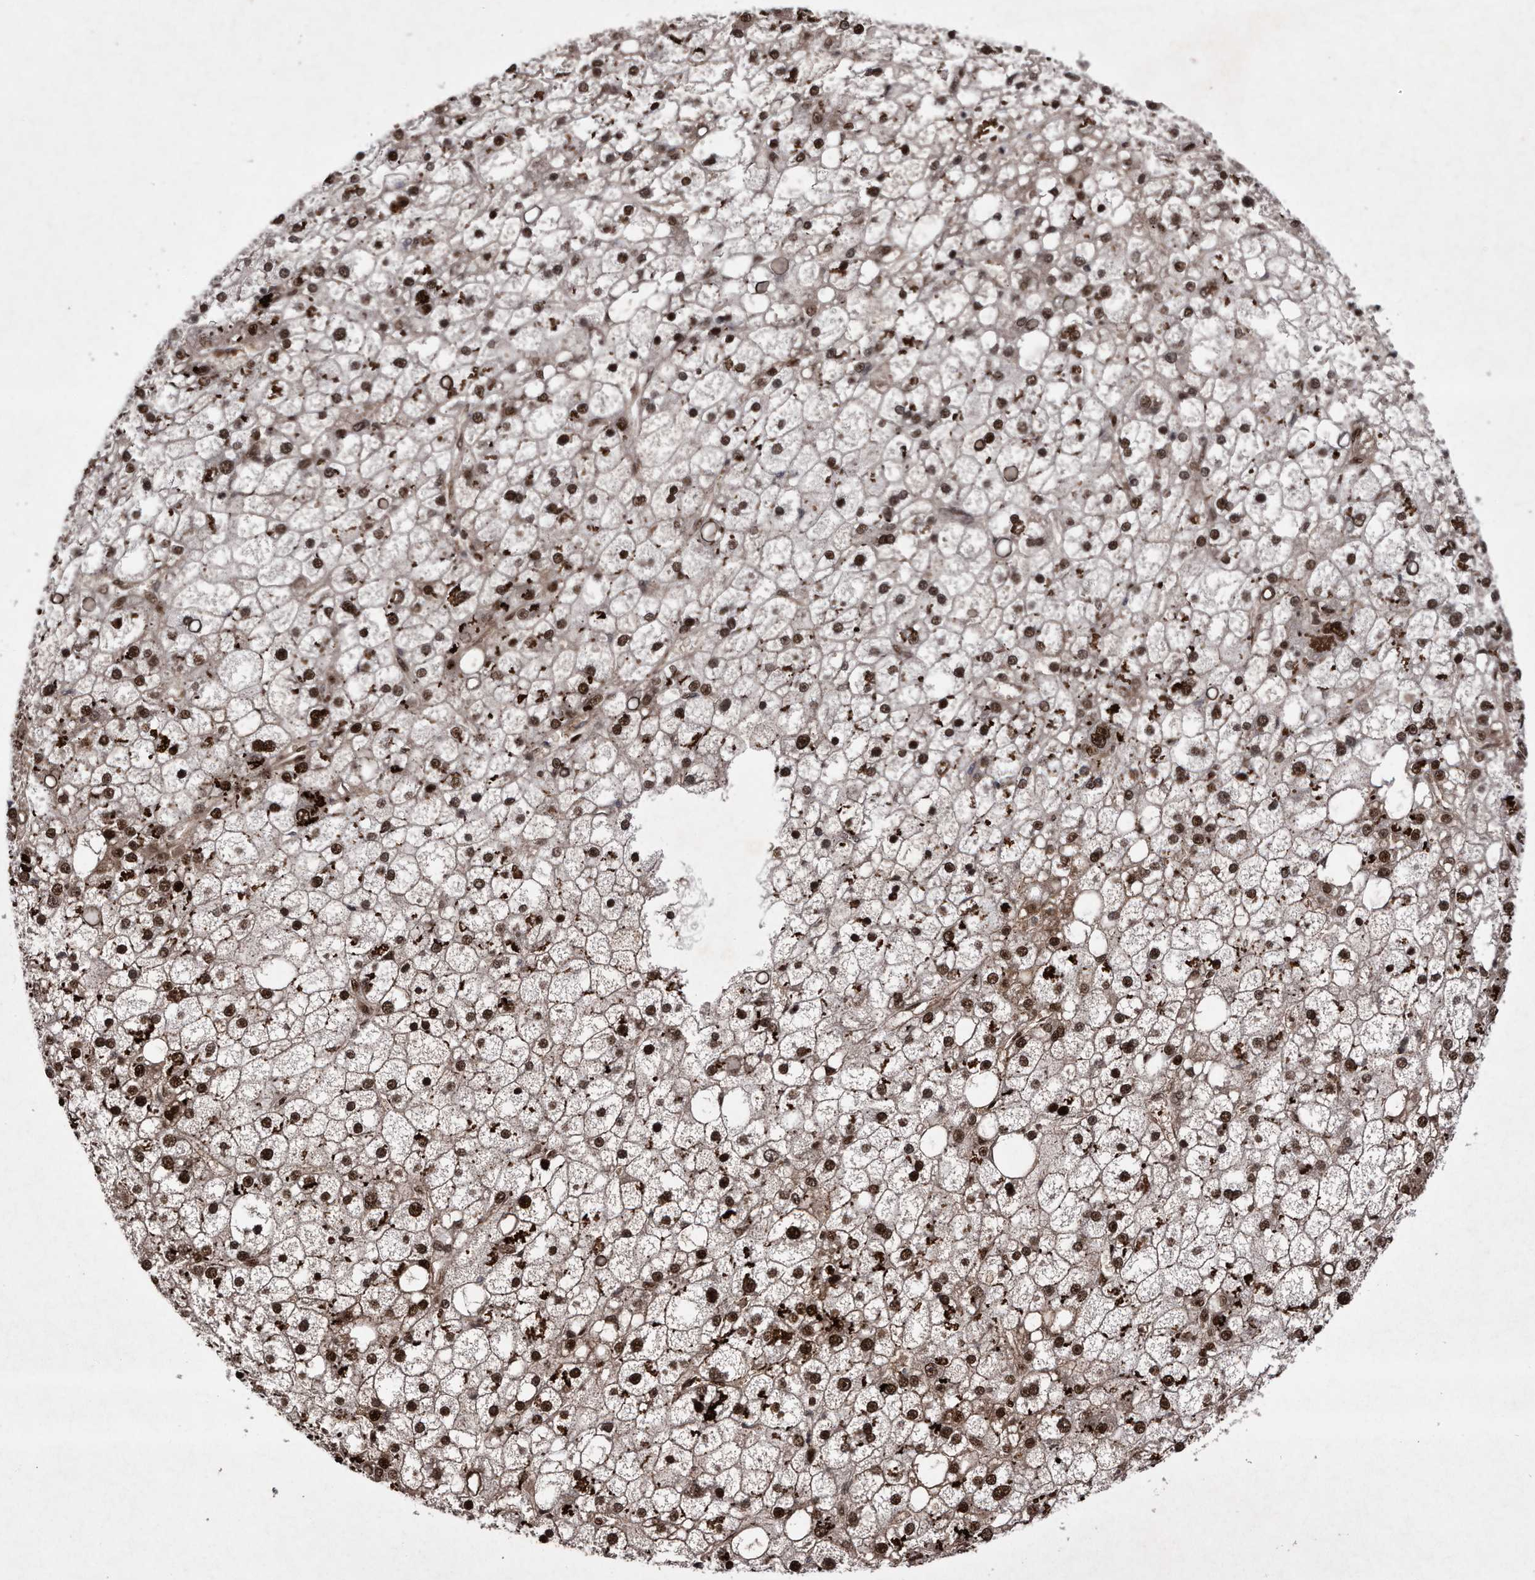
{"staining": {"intensity": "strong", "quantity": ">75%", "location": "nuclear"}, "tissue": "liver cancer", "cell_type": "Tumor cells", "image_type": "cancer", "snomed": [{"axis": "morphology", "description": "Carcinoma, Hepatocellular, NOS"}, {"axis": "topography", "description": "Liver"}], "caption": "This is a photomicrograph of IHC staining of liver hepatocellular carcinoma, which shows strong expression in the nuclear of tumor cells.", "gene": "RAD23B", "patient": {"sex": "male", "age": 67}}